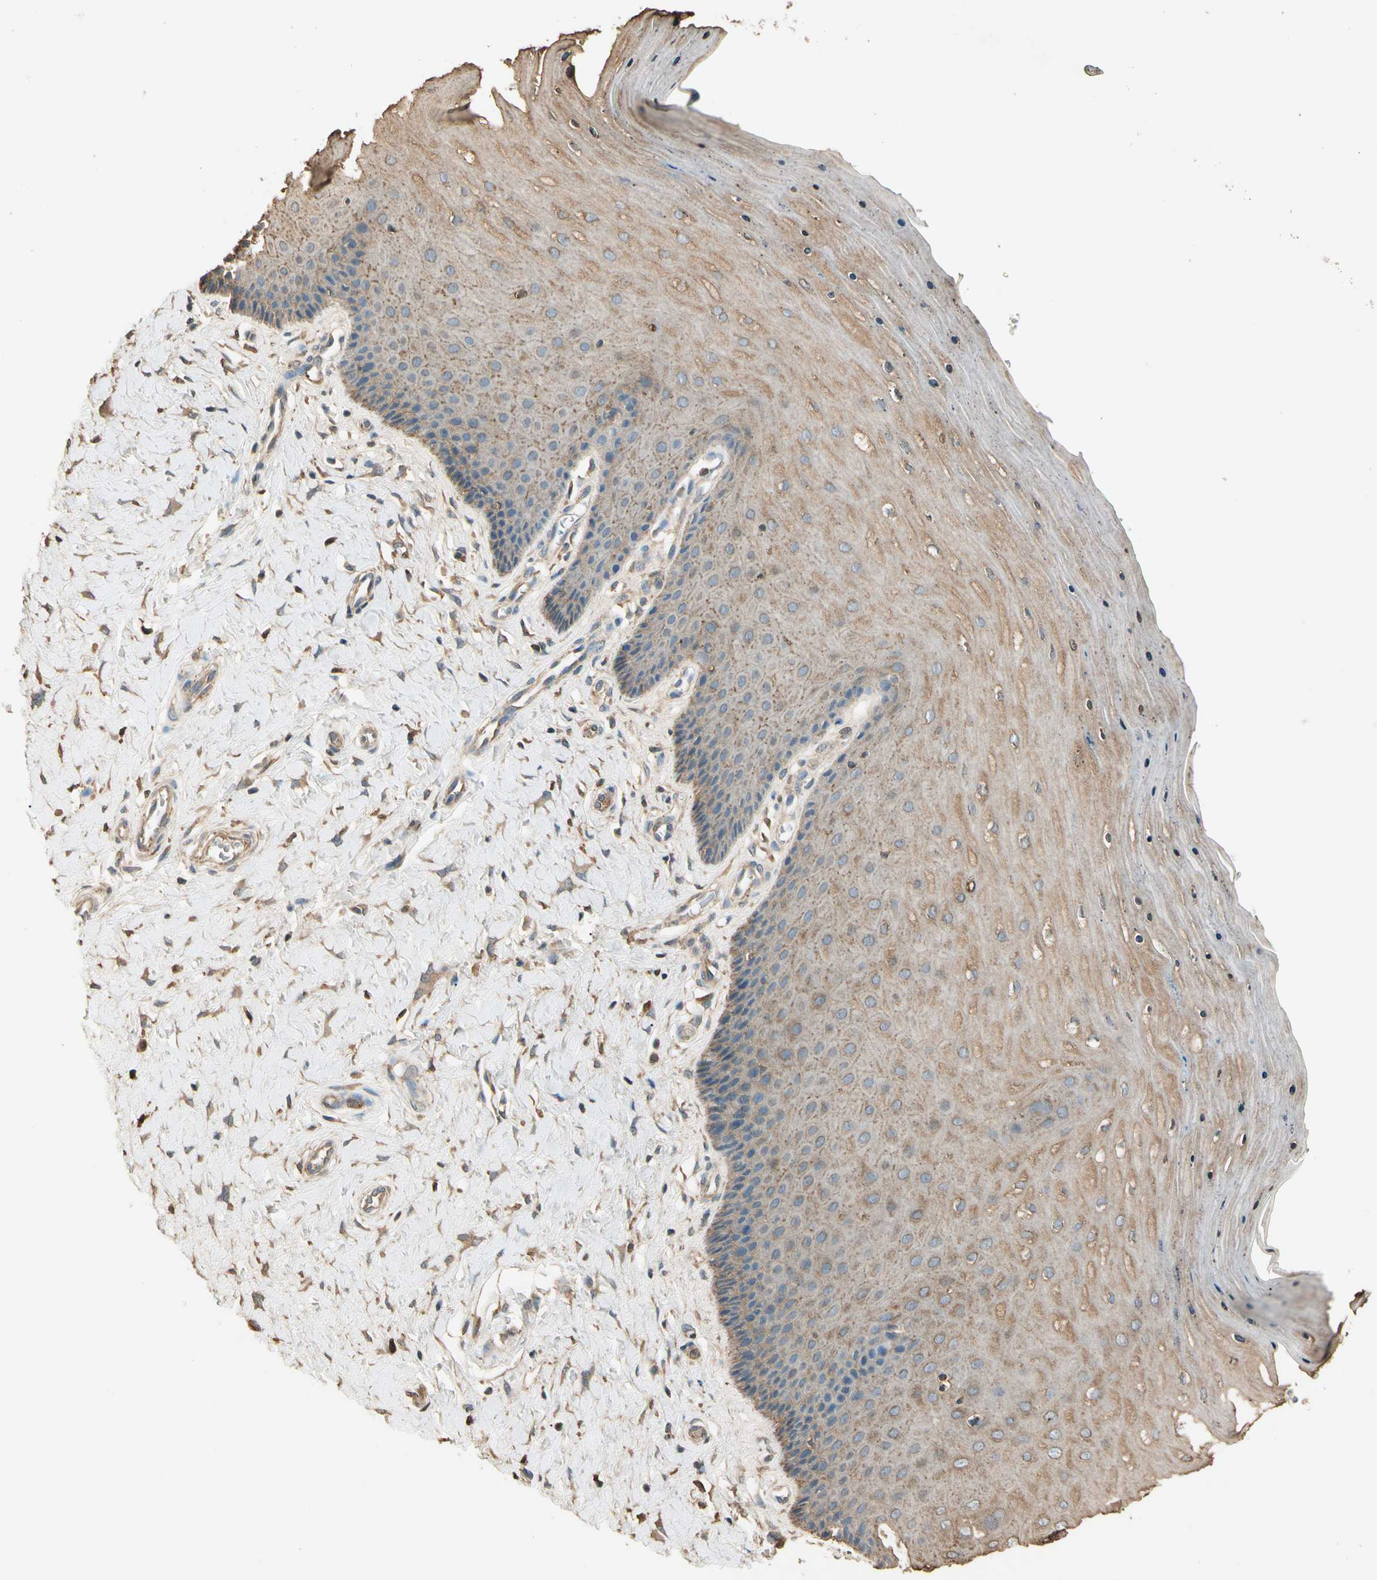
{"staining": {"intensity": "moderate", "quantity": "25%-75%", "location": "cytoplasmic/membranous"}, "tissue": "cervix", "cell_type": "Glandular cells", "image_type": "normal", "snomed": [{"axis": "morphology", "description": "Normal tissue, NOS"}, {"axis": "topography", "description": "Cervix"}], "caption": "Cervix stained with DAB immunohistochemistry (IHC) displays medium levels of moderate cytoplasmic/membranous positivity in approximately 25%-75% of glandular cells.", "gene": "CDH6", "patient": {"sex": "female", "age": 55}}